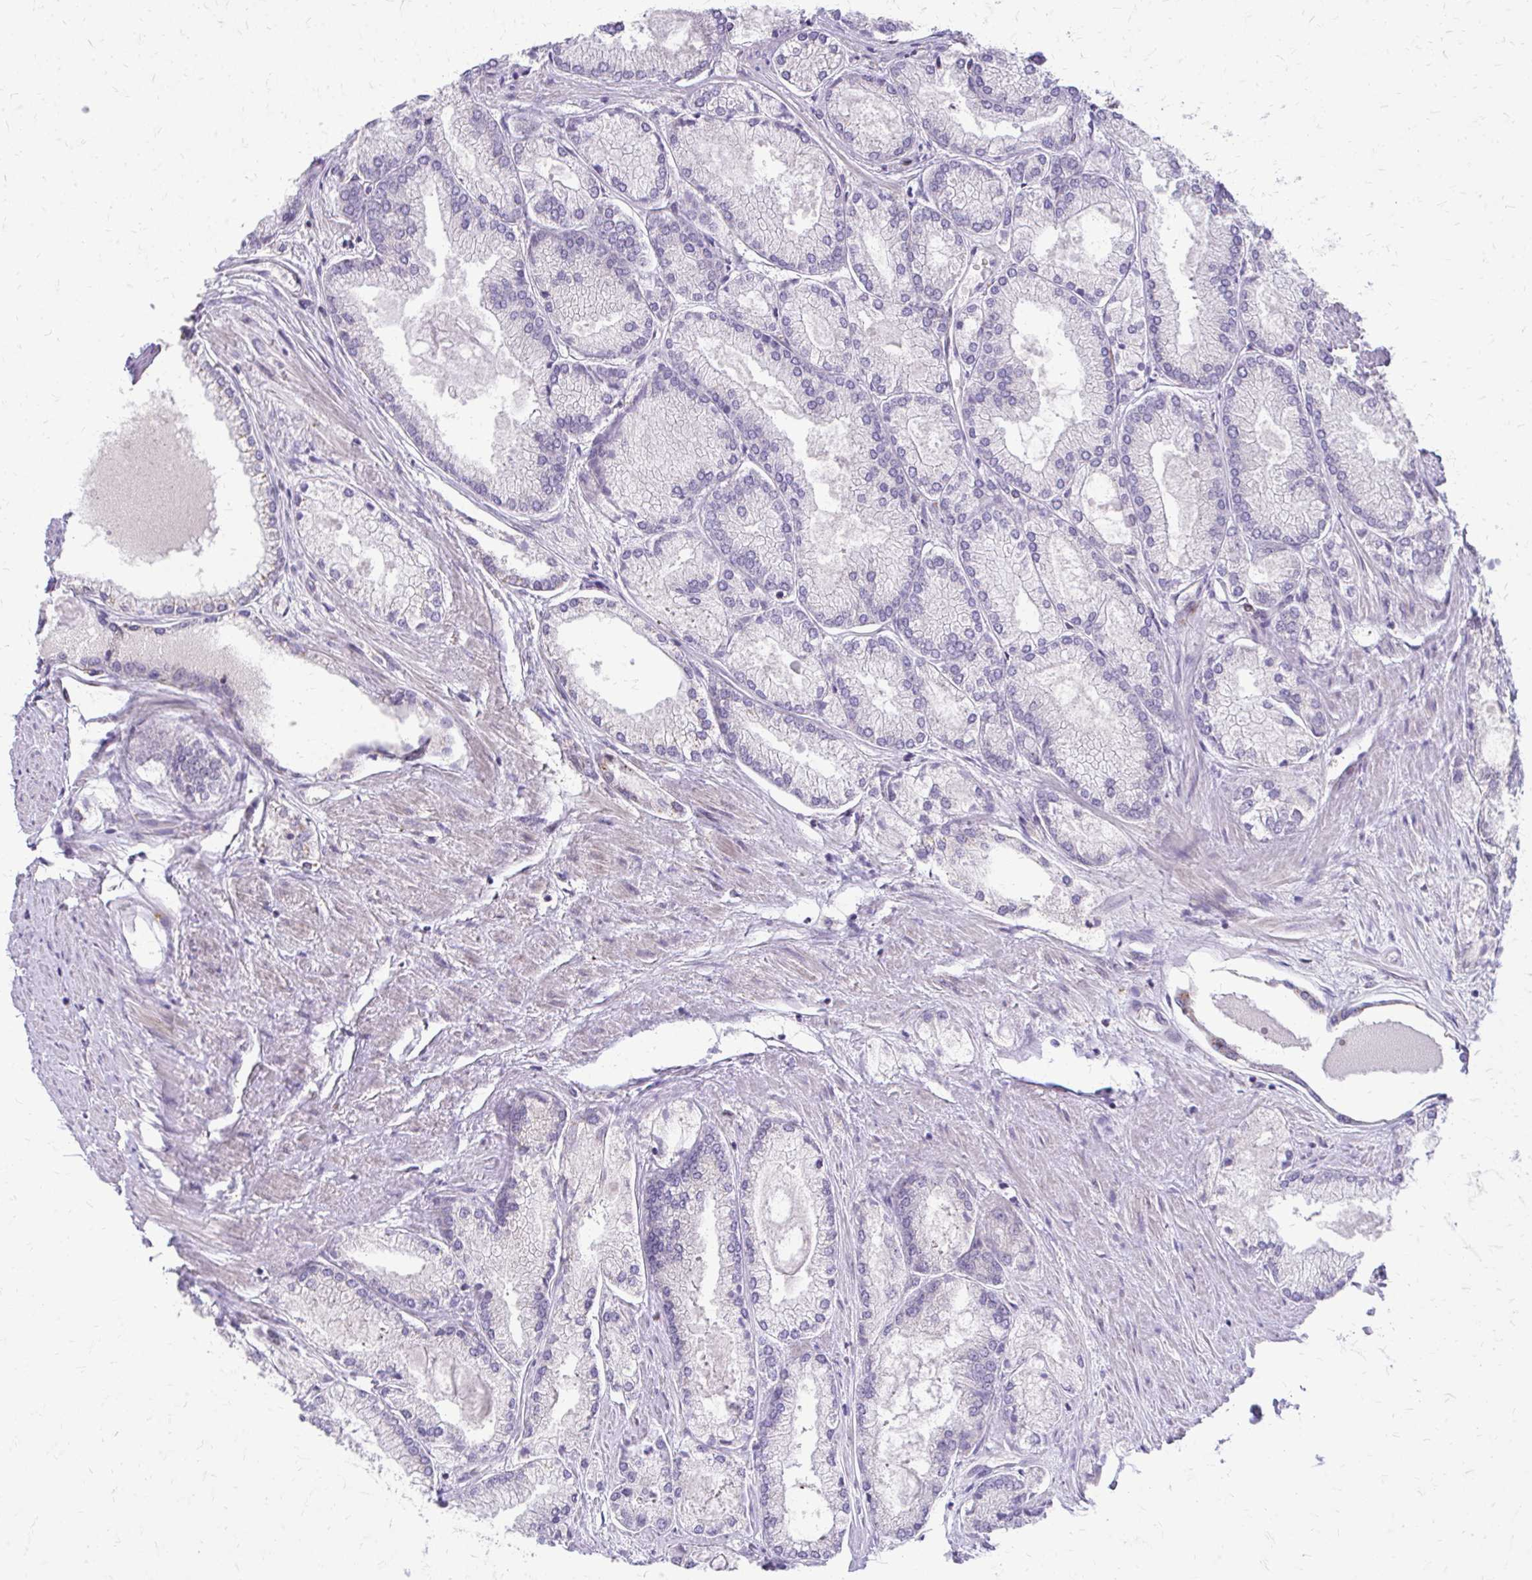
{"staining": {"intensity": "negative", "quantity": "none", "location": "none"}, "tissue": "prostate cancer", "cell_type": "Tumor cells", "image_type": "cancer", "snomed": [{"axis": "morphology", "description": "Adenocarcinoma, High grade"}, {"axis": "topography", "description": "Prostate"}], "caption": "IHC photomicrograph of human high-grade adenocarcinoma (prostate) stained for a protein (brown), which exhibits no staining in tumor cells. (DAB (3,3'-diaminobenzidine) IHC with hematoxylin counter stain).", "gene": "PPDPFL", "patient": {"sex": "male", "age": 68}}